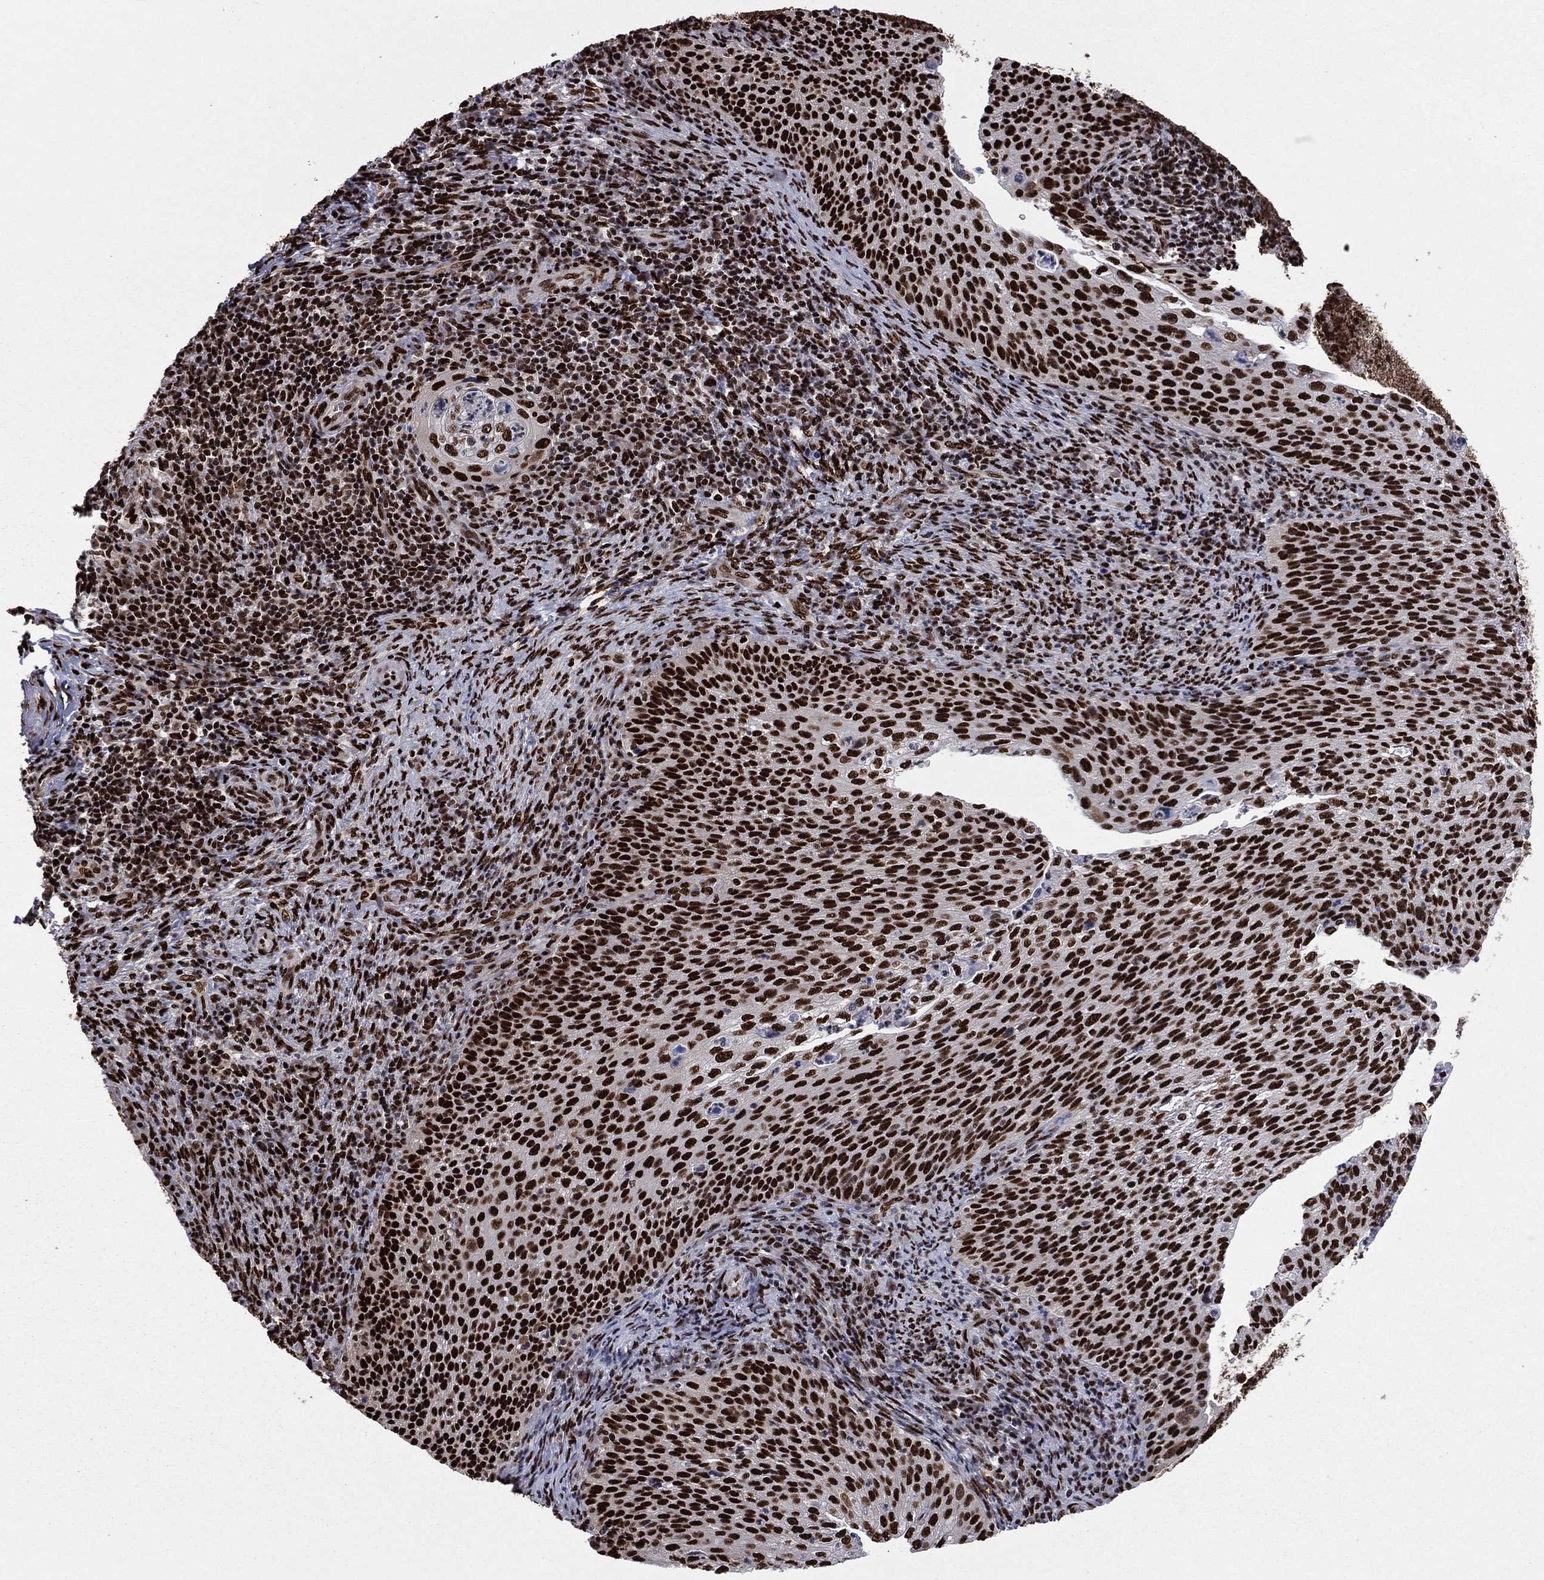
{"staining": {"intensity": "strong", "quantity": ">75%", "location": "nuclear"}, "tissue": "cervical cancer", "cell_type": "Tumor cells", "image_type": "cancer", "snomed": [{"axis": "morphology", "description": "Squamous cell carcinoma, NOS"}, {"axis": "topography", "description": "Cervix"}], "caption": "Immunohistochemistry (IHC) histopathology image of neoplastic tissue: cervical cancer stained using immunohistochemistry (IHC) demonstrates high levels of strong protein expression localized specifically in the nuclear of tumor cells, appearing as a nuclear brown color.", "gene": "TP53BP1", "patient": {"sex": "female", "age": 52}}